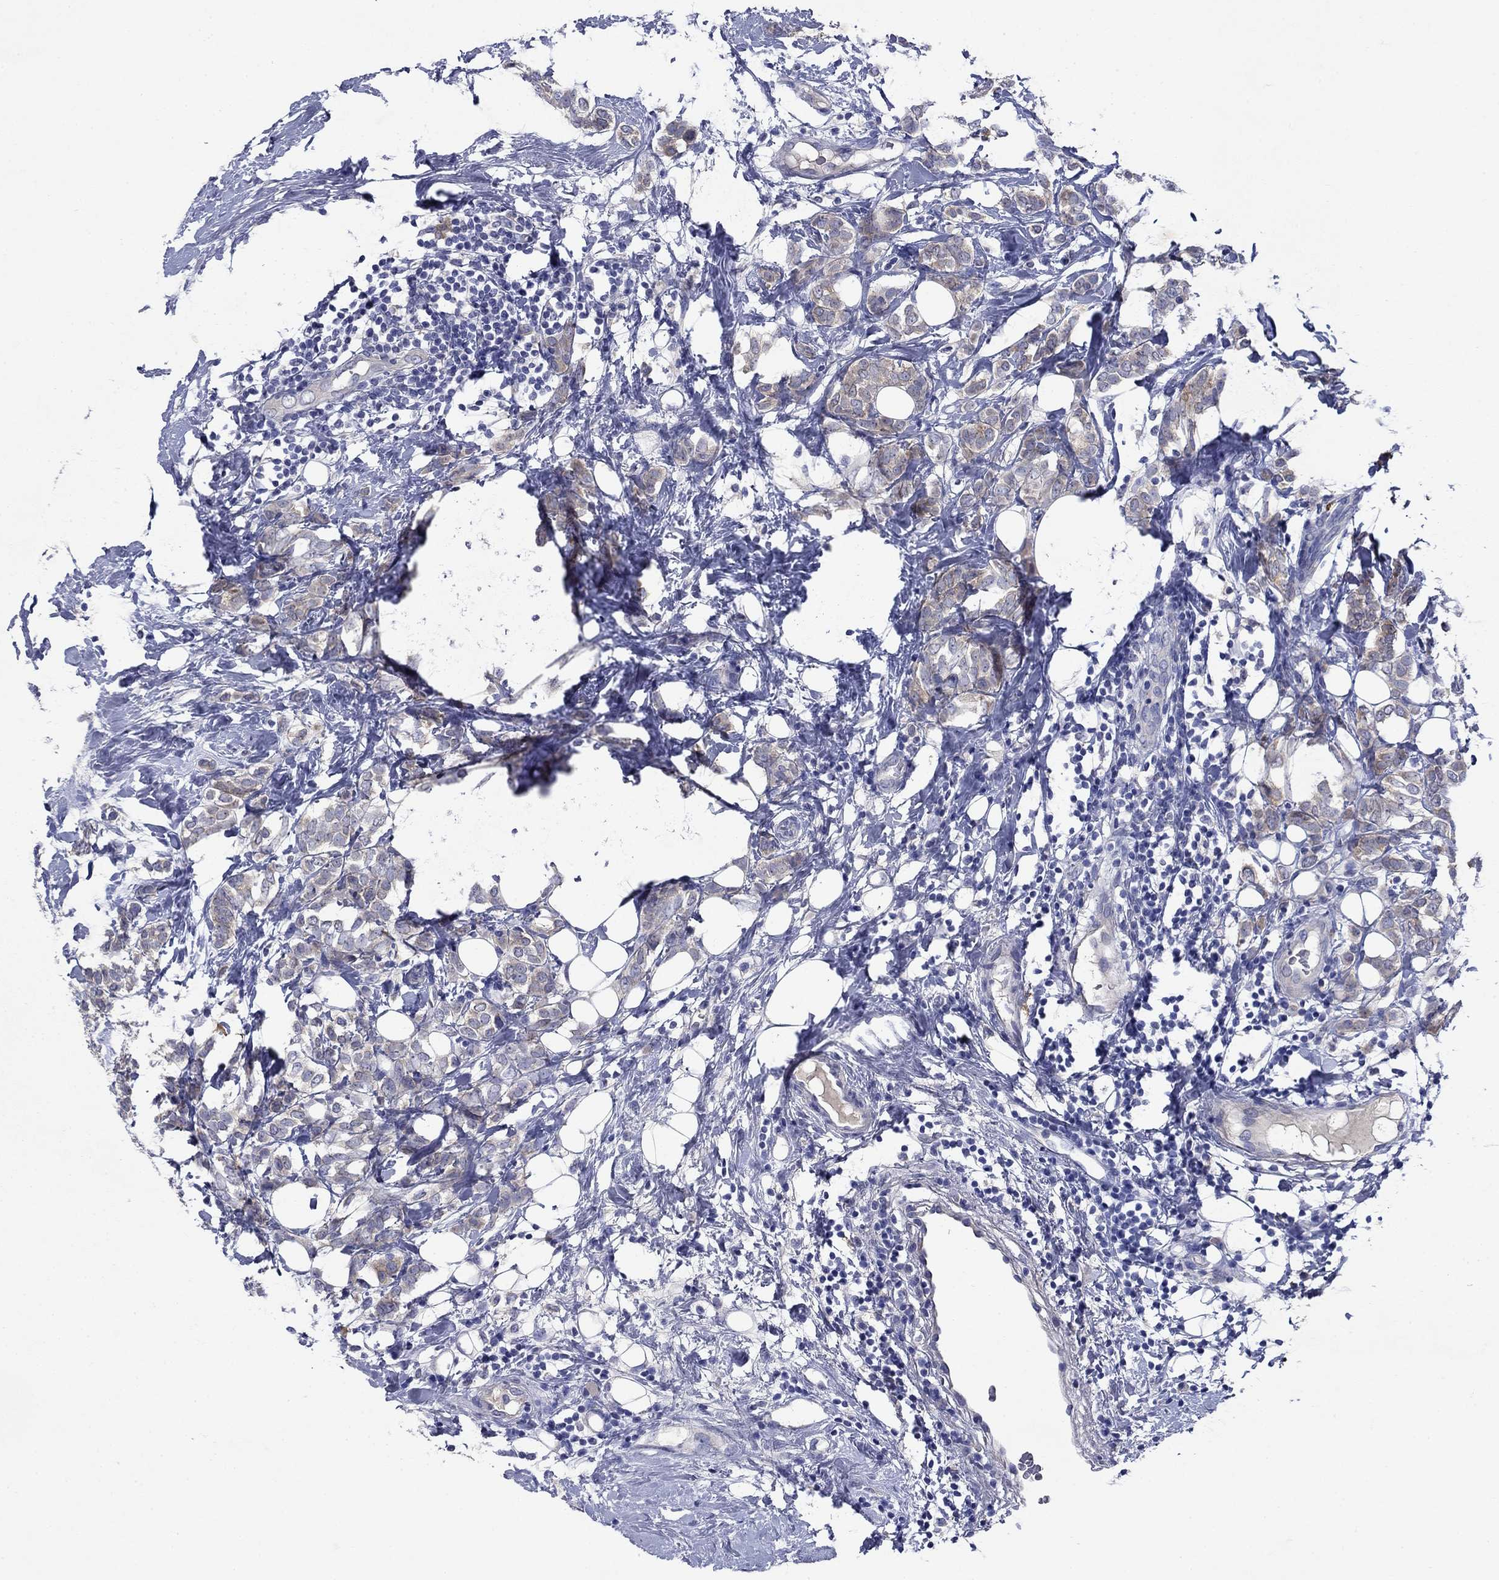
{"staining": {"intensity": "weak", "quantity": "<25%", "location": "cytoplasmic/membranous"}, "tissue": "breast cancer", "cell_type": "Tumor cells", "image_type": "cancer", "snomed": [{"axis": "morphology", "description": "Lobular carcinoma"}, {"axis": "topography", "description": "Breast"}], "caption": "This is an immunohistochemistry micrograph of human breast lobular carcinoma. There is no staining in tumor cells.", "gene": "SULT2B1", "patient": {"sex": "female", "age": 49}}